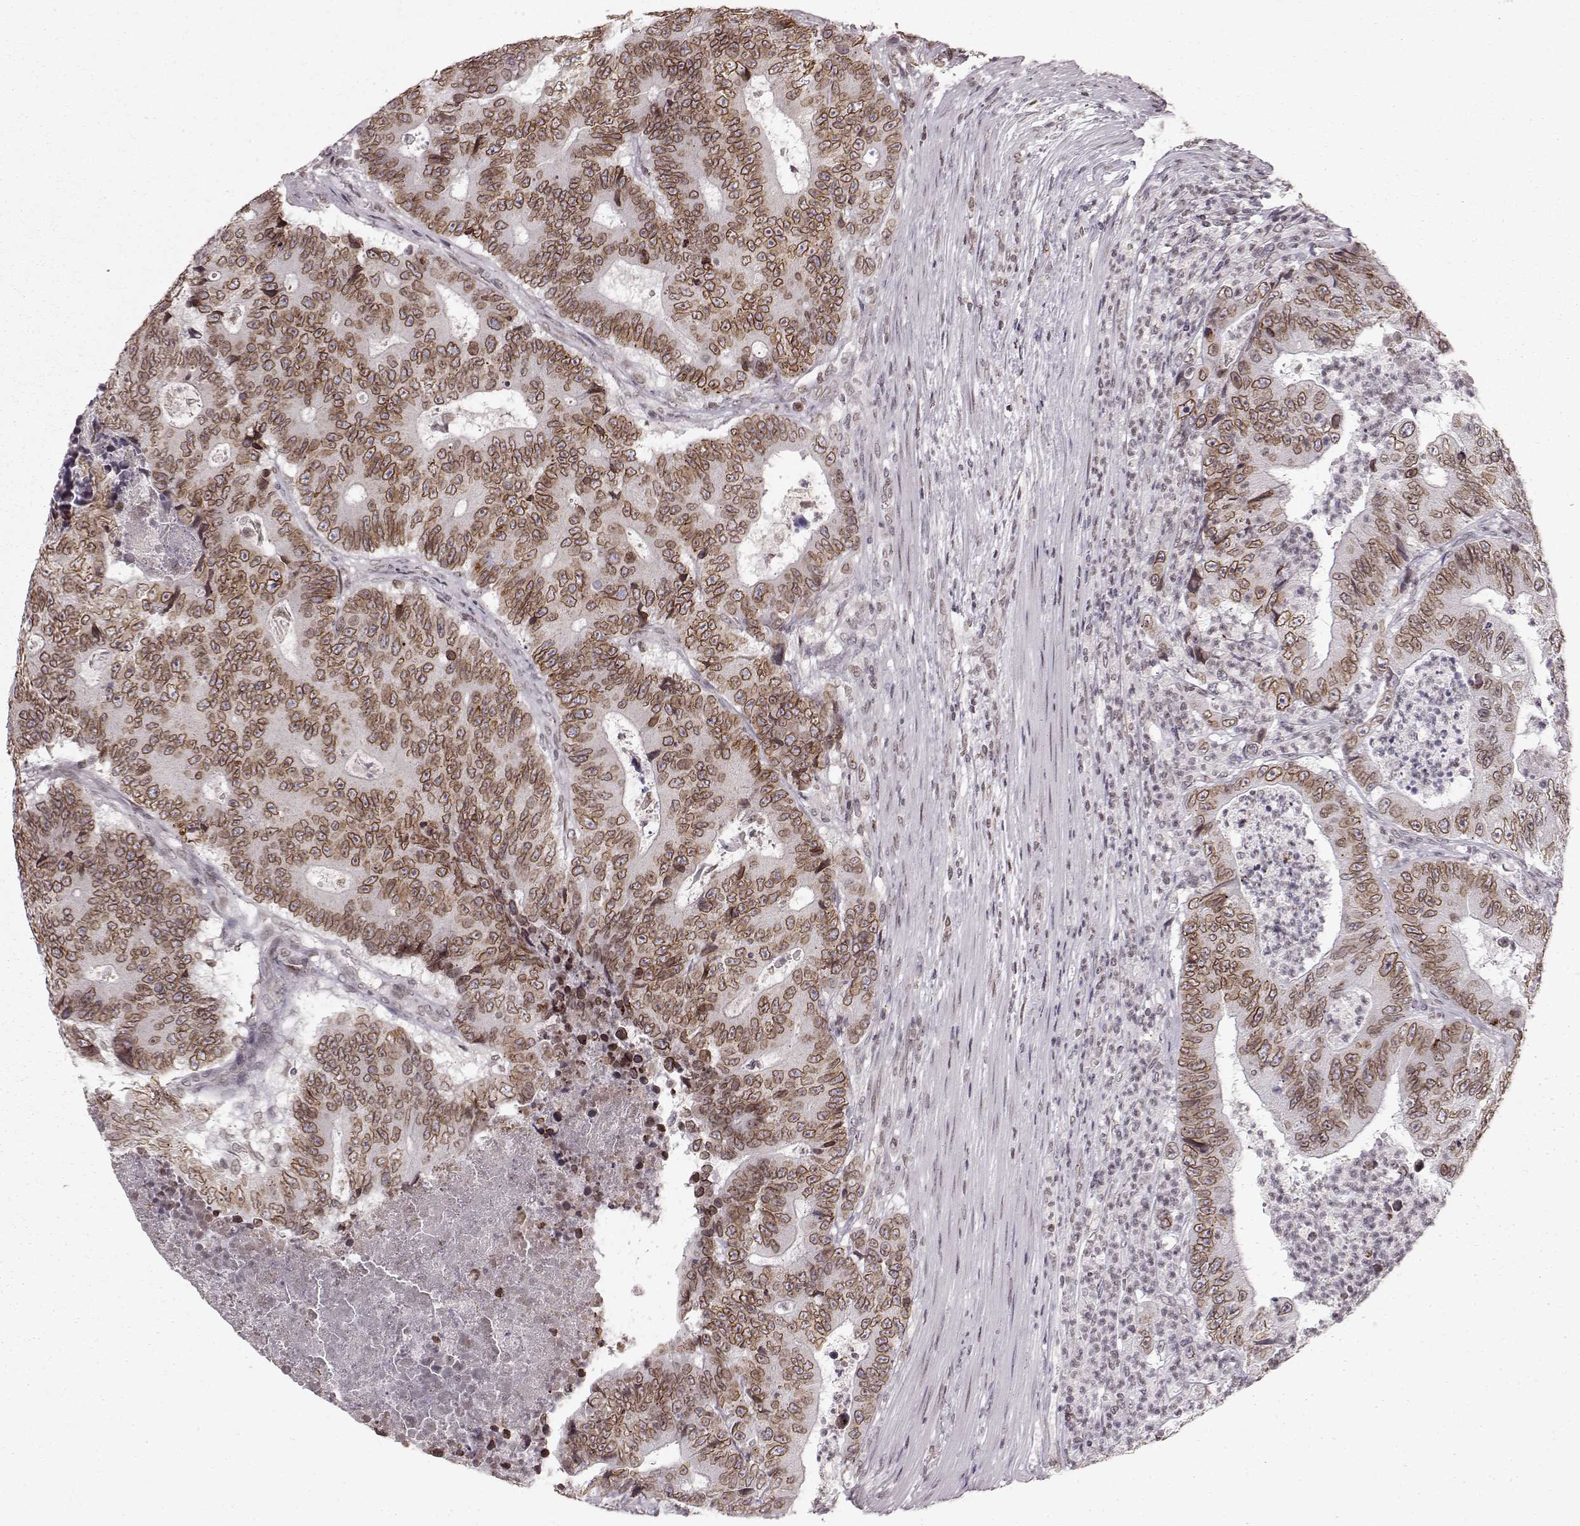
{"staining": {"intensity": "strong", "quantity": ">75%", "location": "cytoplasmic/membranous,nuclear"}, "tissue": "colorectal cancer", "cell_type": "Tumor cells", "image_type": "cancer", "snomed": [{"axis": "morphology", "description": "Adenocarcinoma, NOS"}, {"axis": "topography", "description": "Colon"}], "caption": "DAB immunohistochemical staining of colorectal adenocarcinoma reveals strong cytoplasmic/membranous and nuclear protein staining in approximately >75% of tumor cells.", "gene": "DCAF12", "patient": {"sex": "female", "age": 48}}